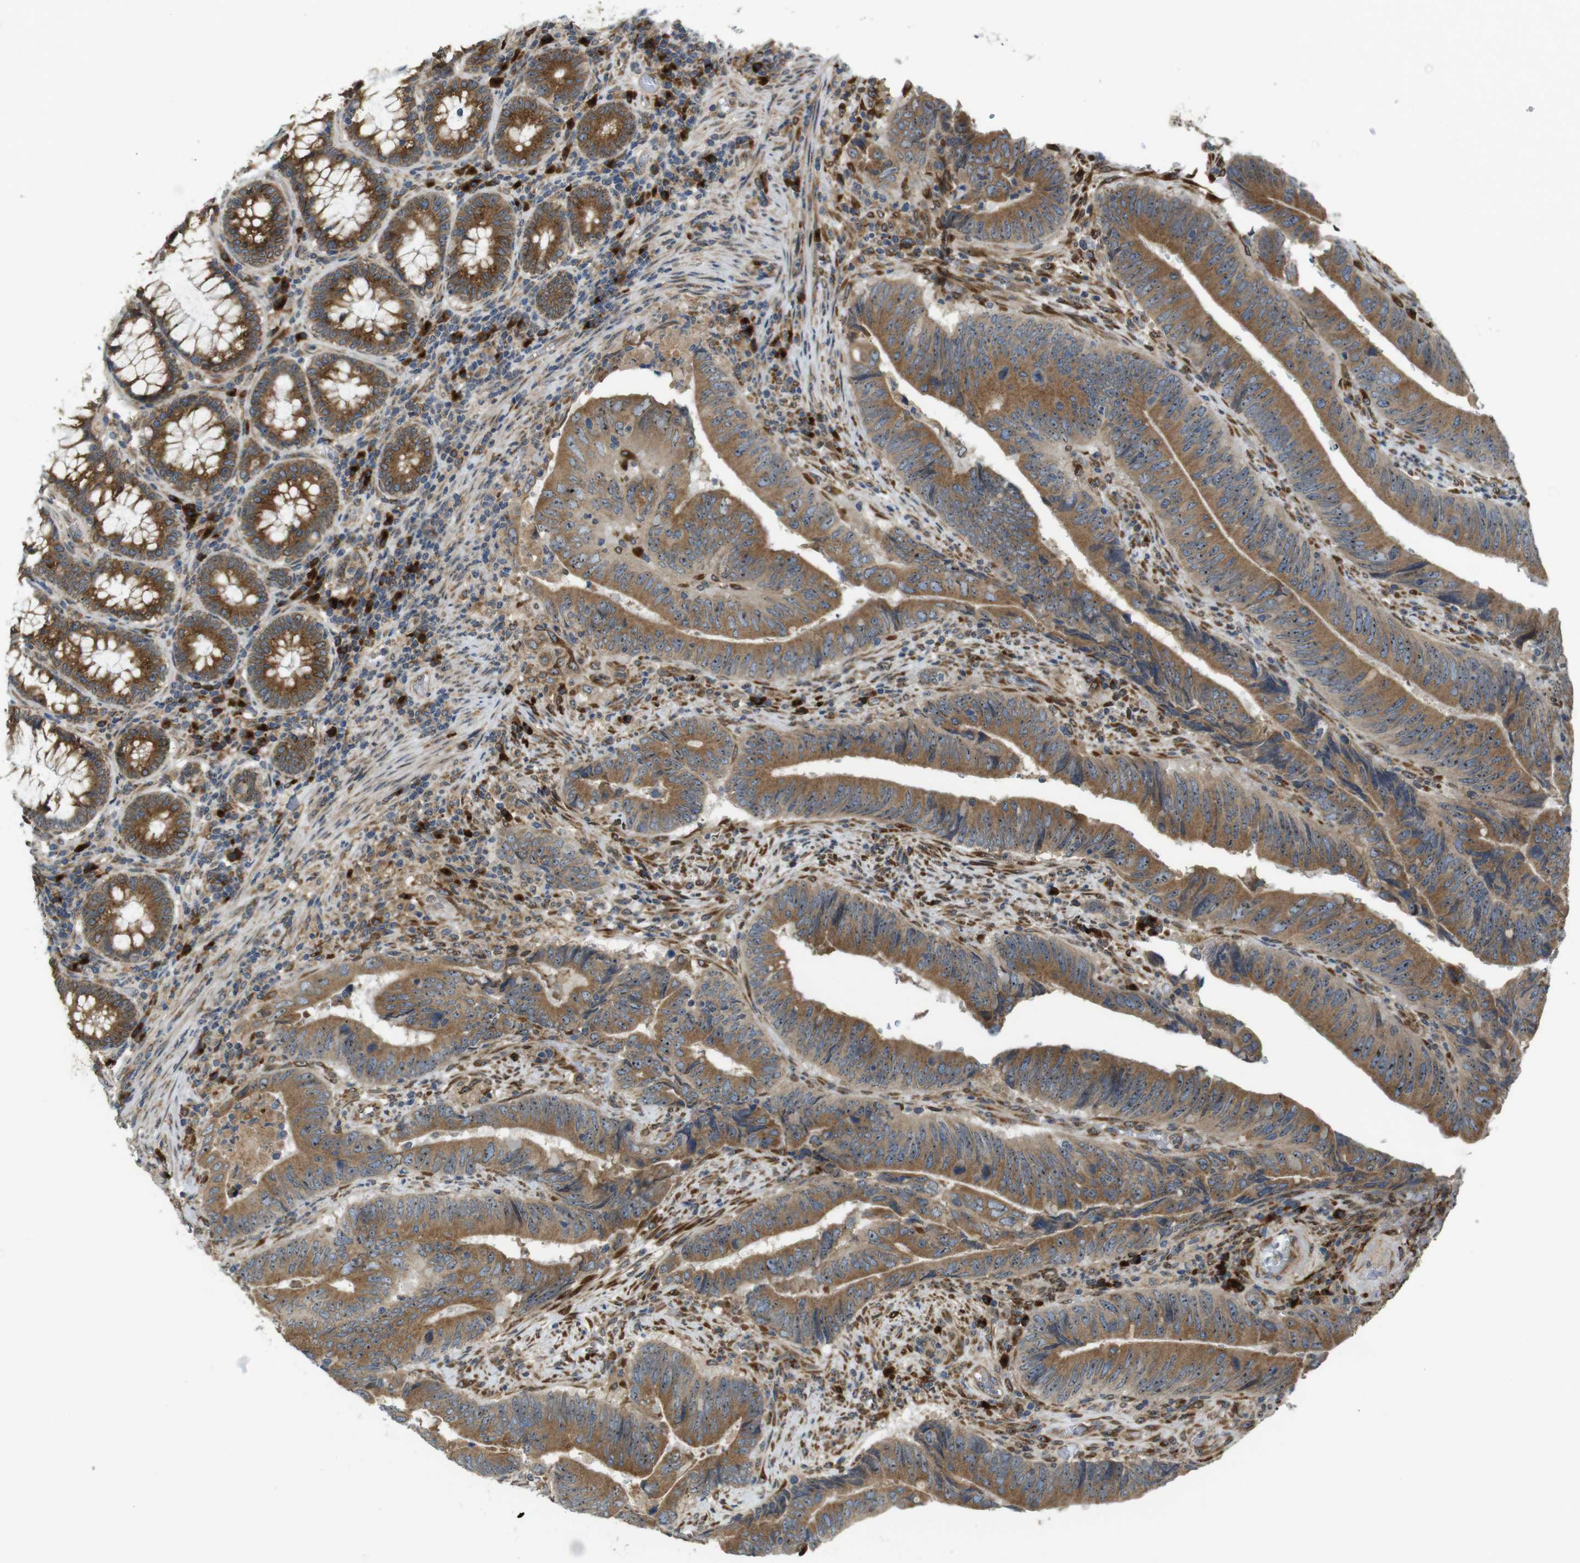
{"staining": {"intensity": "moderate", "quantity": ">75%", "location": "cytoplasmic/membranous"}, "tissue": "colorectal cancer", "cell_type": "Tumor cells", "image_type": "cancer", "snomed": [{"axis": "morphology", "description": "Normal tissue, NOS"}, {"axis": "morphology", "description": "Adenocarcinoma, NOS"}, {"axis": "topography", "description": "Colon"}], "caption": "Protein expression analysis of colorectal cancer demonstrates moderate cytoplasmic/membranous staining in about >75% of tumor cells.", "gene": "TMEM143", "patient": {"sex": "male", "age": 56}}